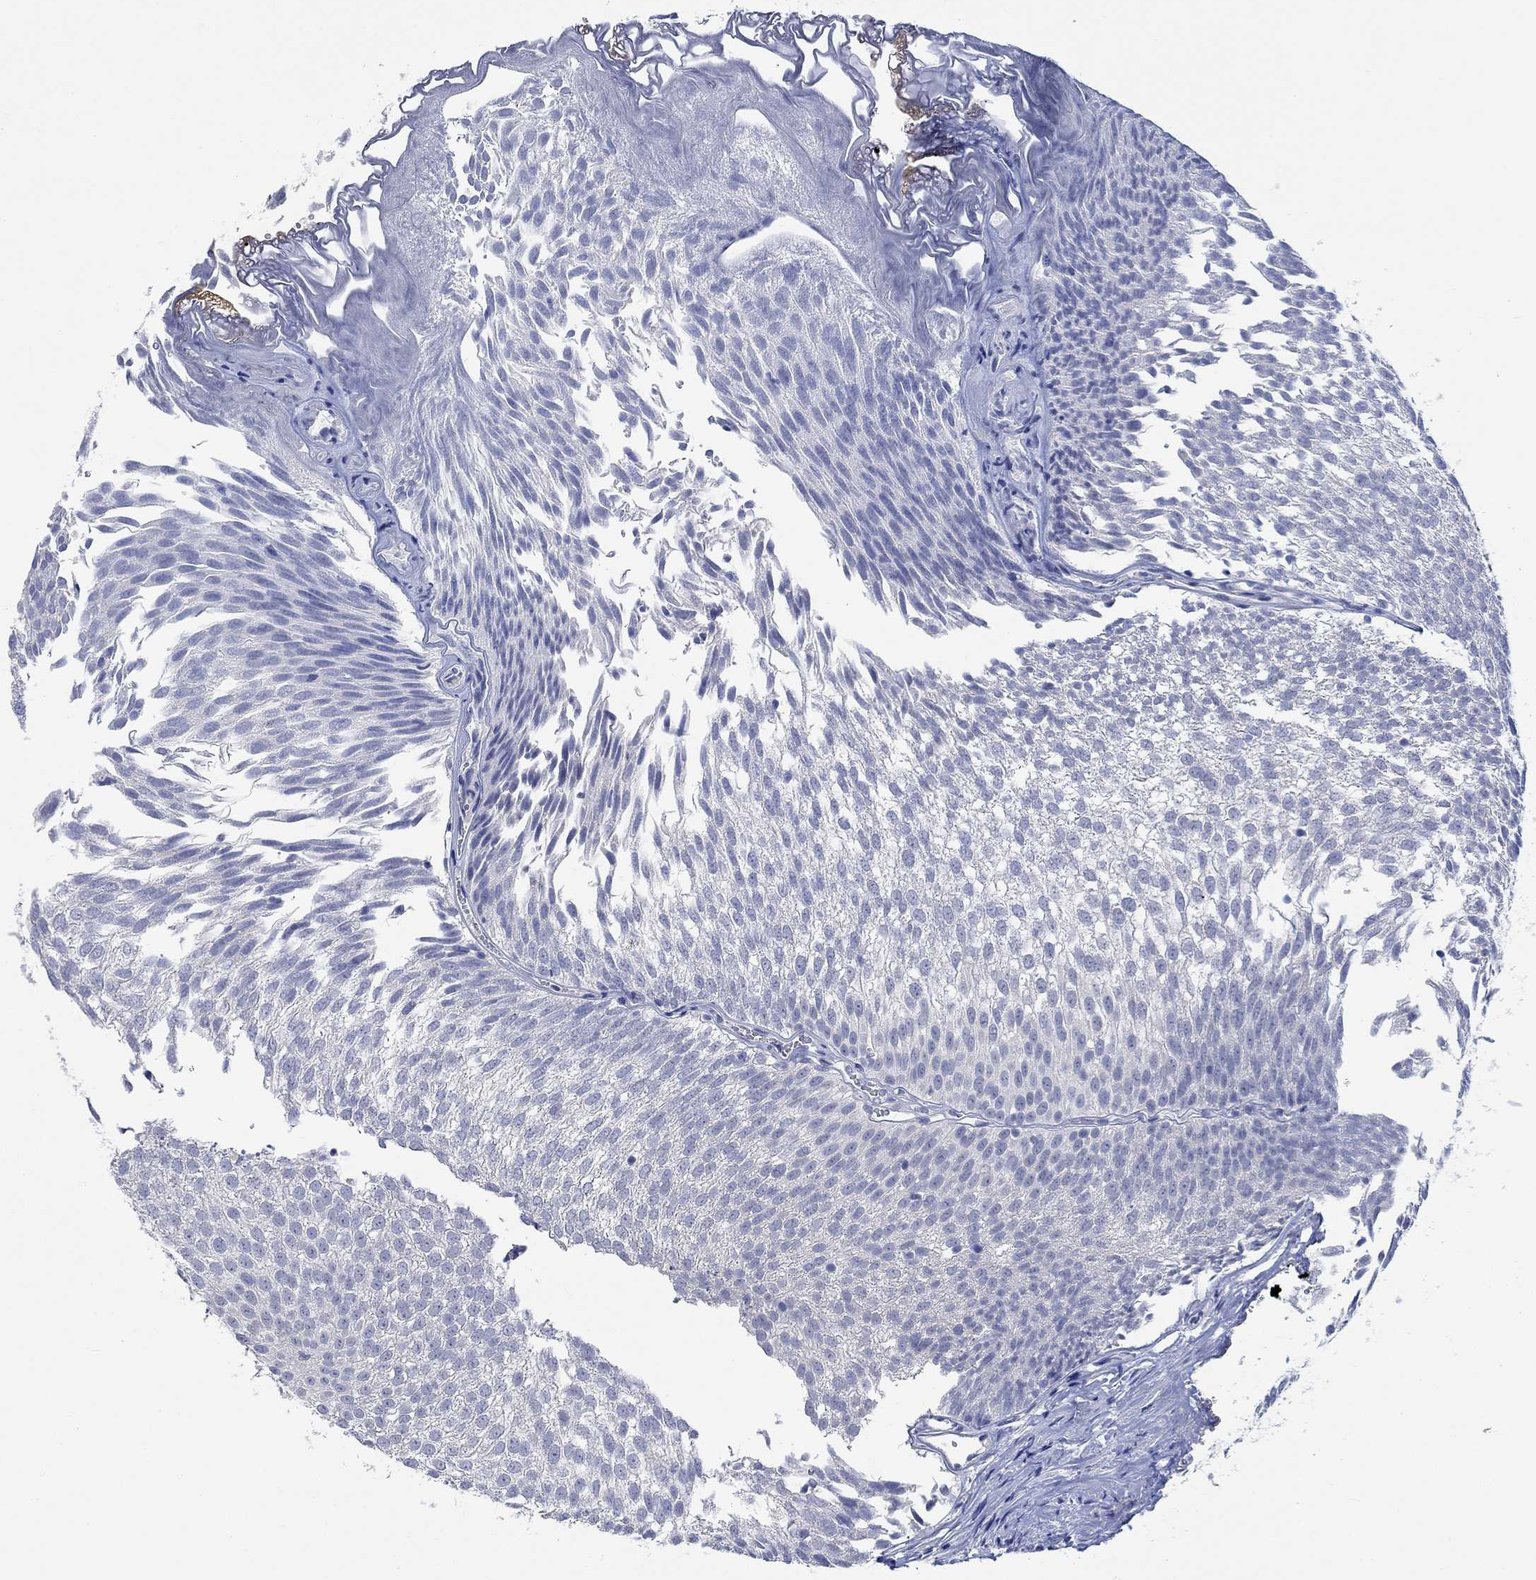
{"staining": {"intensity": "negative", "quantity": "none", "location": "none"}, "tissue": "urothelial cancer", "cell_type": "Tumor cells", "image_type": "cancer", "snomed": [{"axis": "morphology", "description": "Urothelial carcinoma, Low grade"}, {"axis": "topography", "description": "Urinary bladder"}], "caption": "This is an immunohistochemistry (IHC) histopathology image of urothelial carcinoma (low-grade). There is no staining in tumor cells.", "gene": "DLK1", "patient": {"sex": "male", "age": 52}}